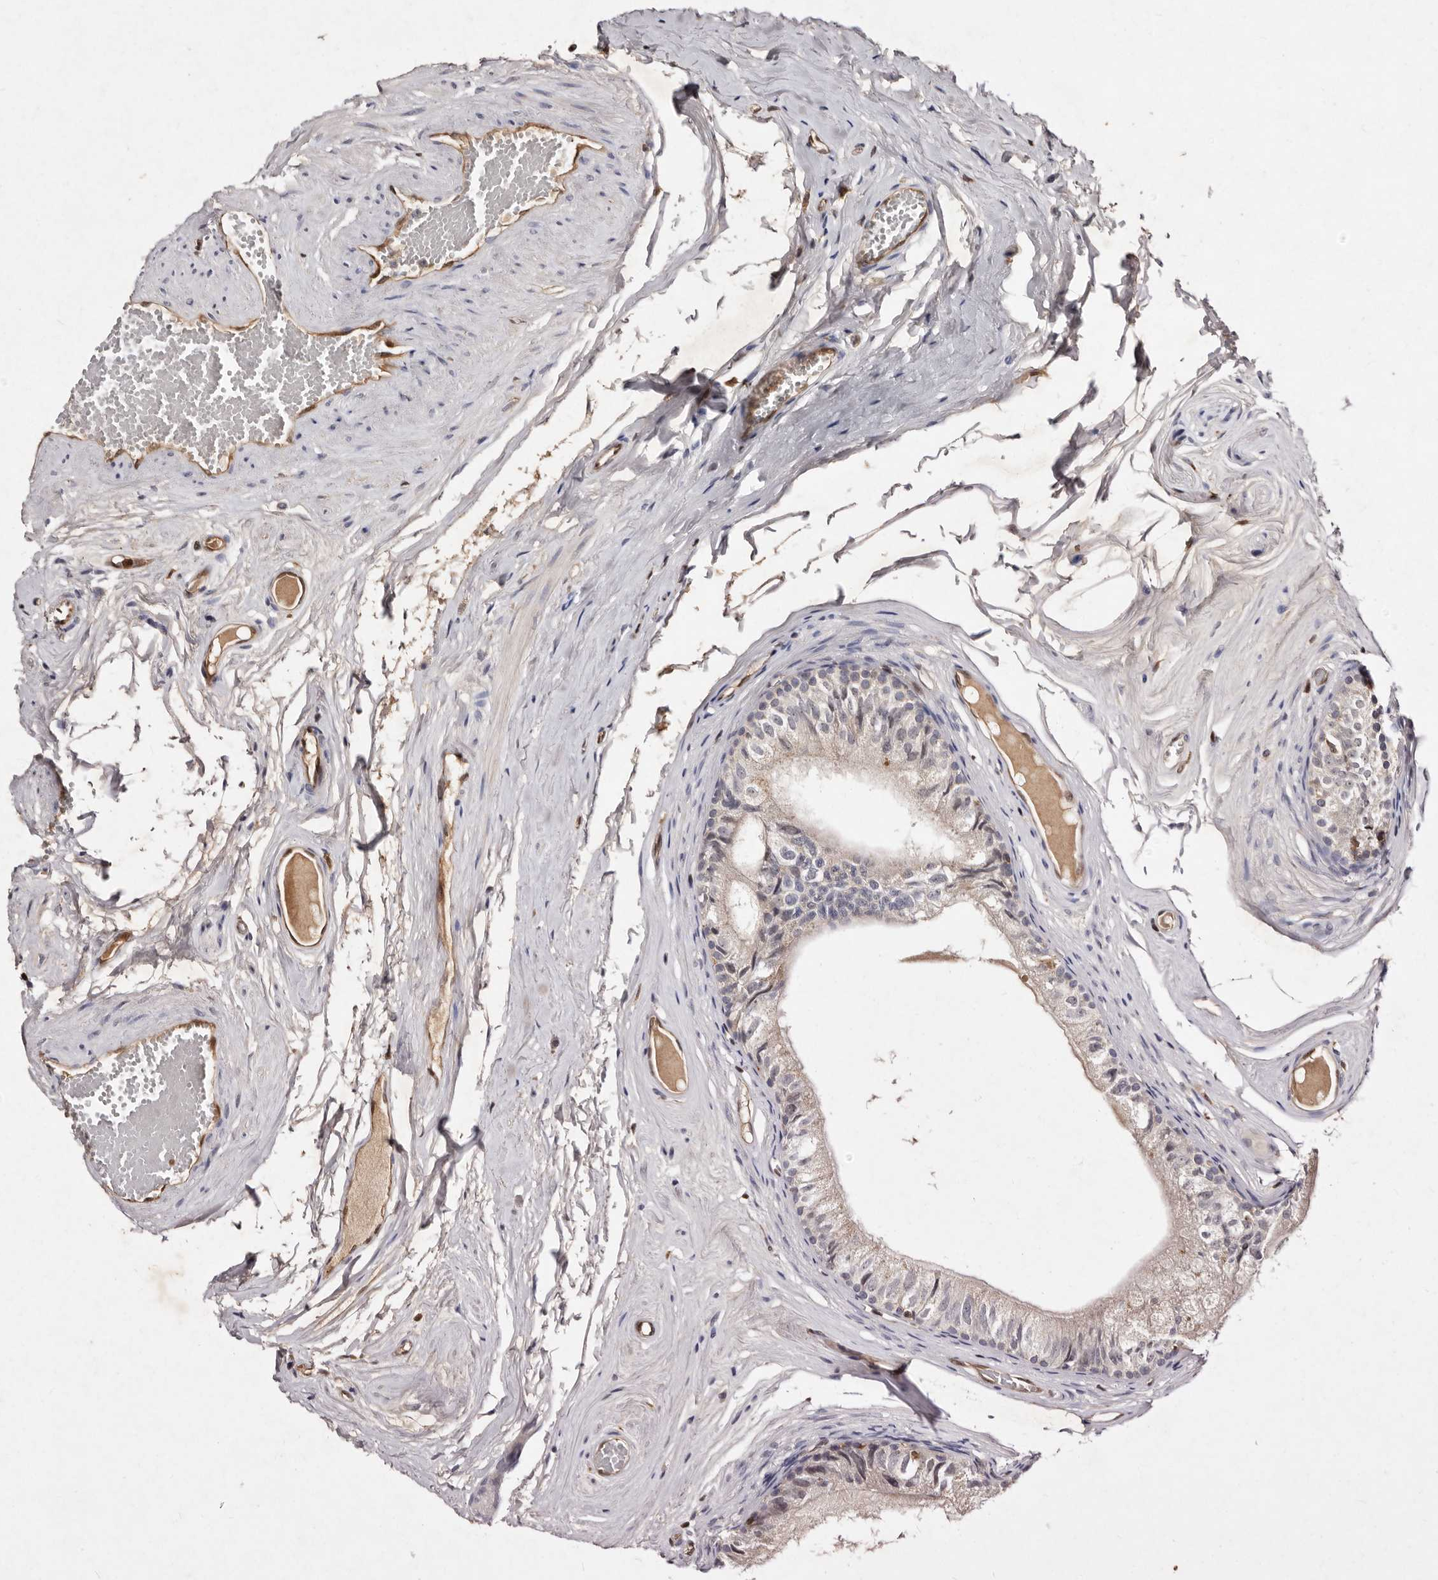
{"staining": {"intensity": "negative", "quantity": "none", "location": "none"}, "tissue": "epididymis", "cell_type": "Glandular cells", "image_type": "normal", "snomed": [{"axis": "morphology", "description": "Normal tissue, NOS"}, {"axis": "topography", "description": "Epididymis"}], "caption": "This is a photomicrograph of immunohistochemistry staining of benign epididymis, which shows no staining in glandular cells. Nuclei are stained in blue.", "gene": "GIMAP4", "patient": {"sex": "male", "age": 79}}